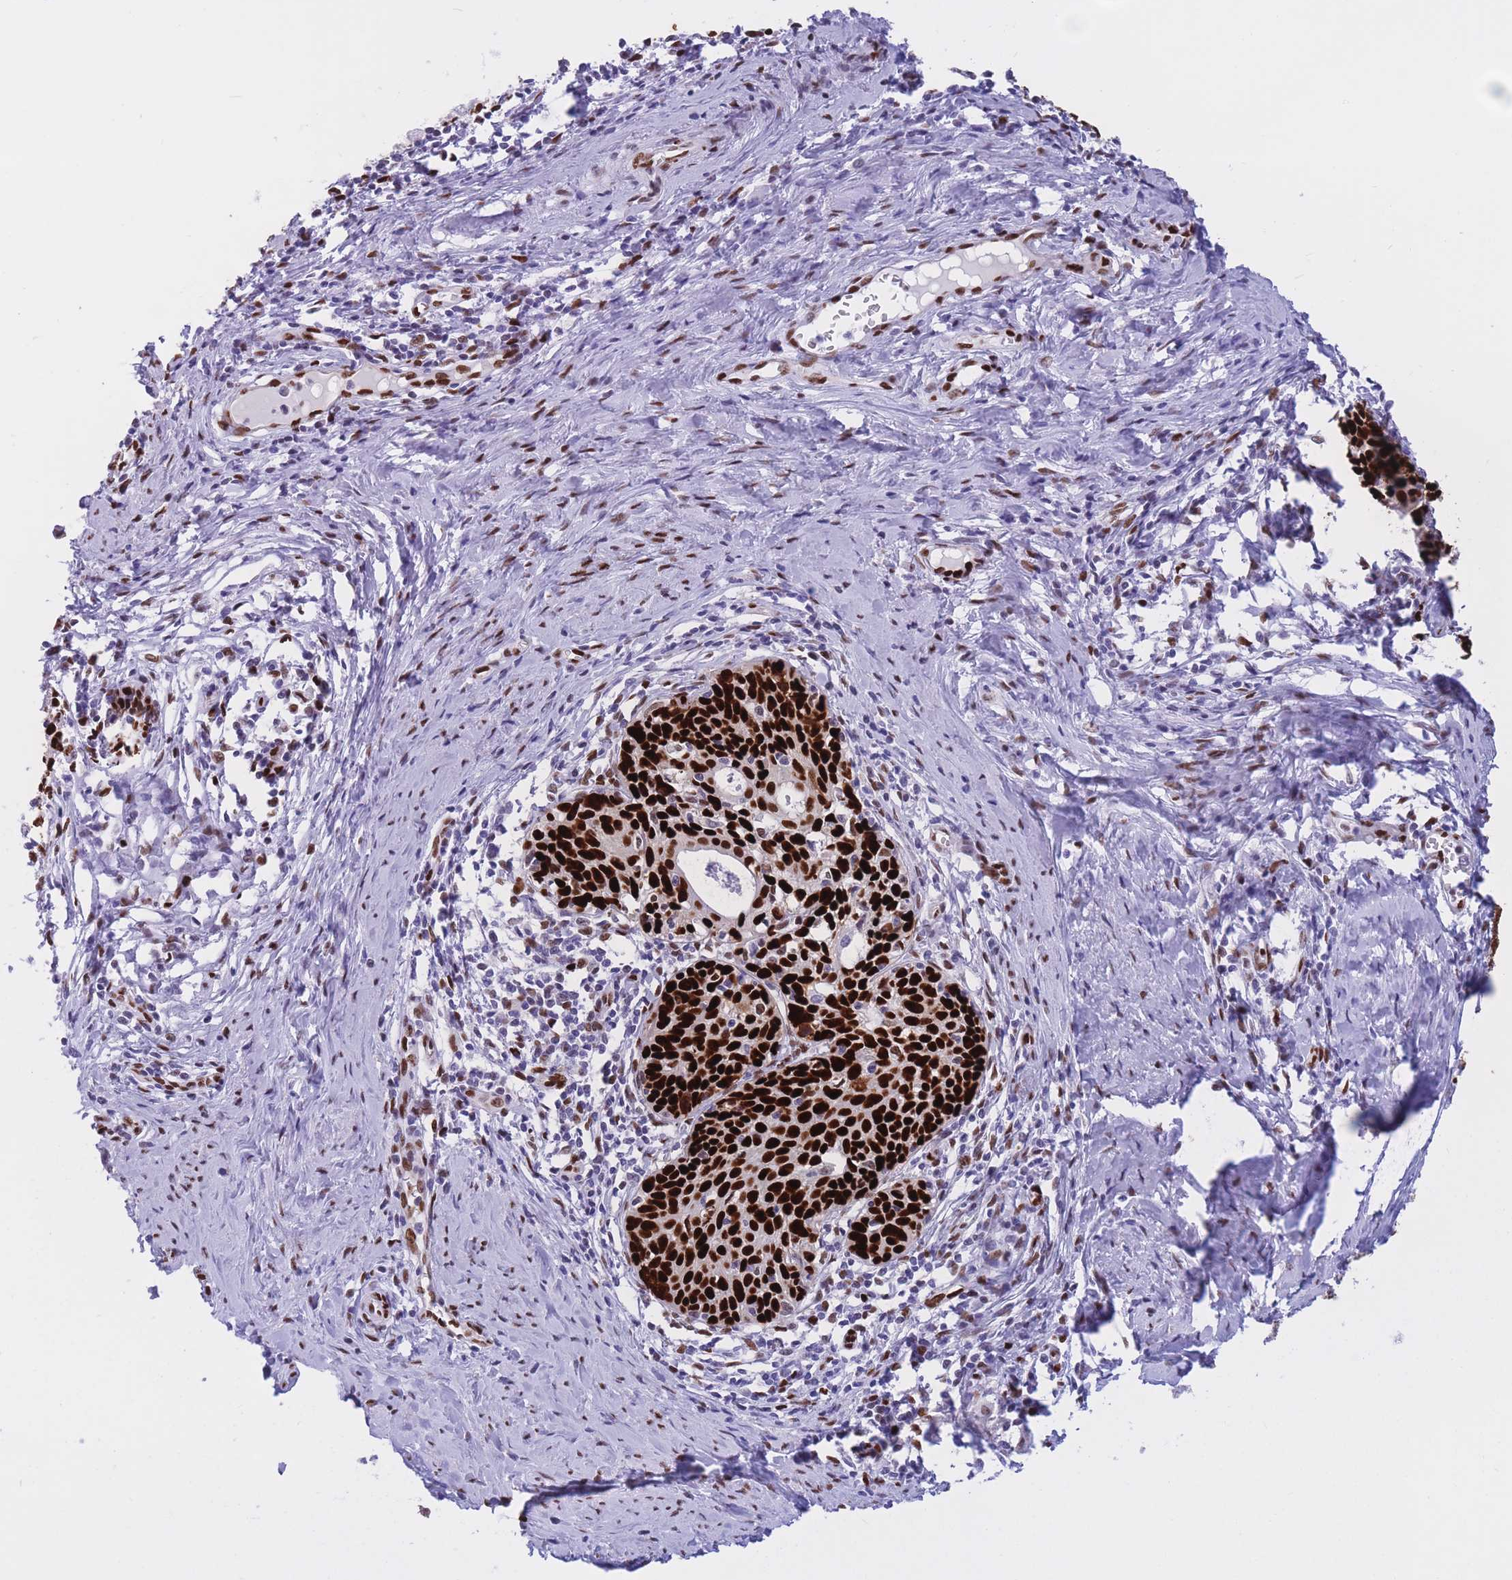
{"staining": {"intensity": "strong", "quantity": ">75%", "location": "nuclear"}, "tissue": "cervical cancer", "cell_type": "Tumor cells", "image_type": "cancer", "snomed": [{"axis": "morphology", "description": "Squamous cell carcinoma, NOS"}, {"axis": "topography", "description": "Cervix"}], "caption": "Strong nuclear positivity is identified in approximately >75% of tumor cells in cervical cancer.", "gene": "NASP", "patient": {"sex": "female", "age": 52}}